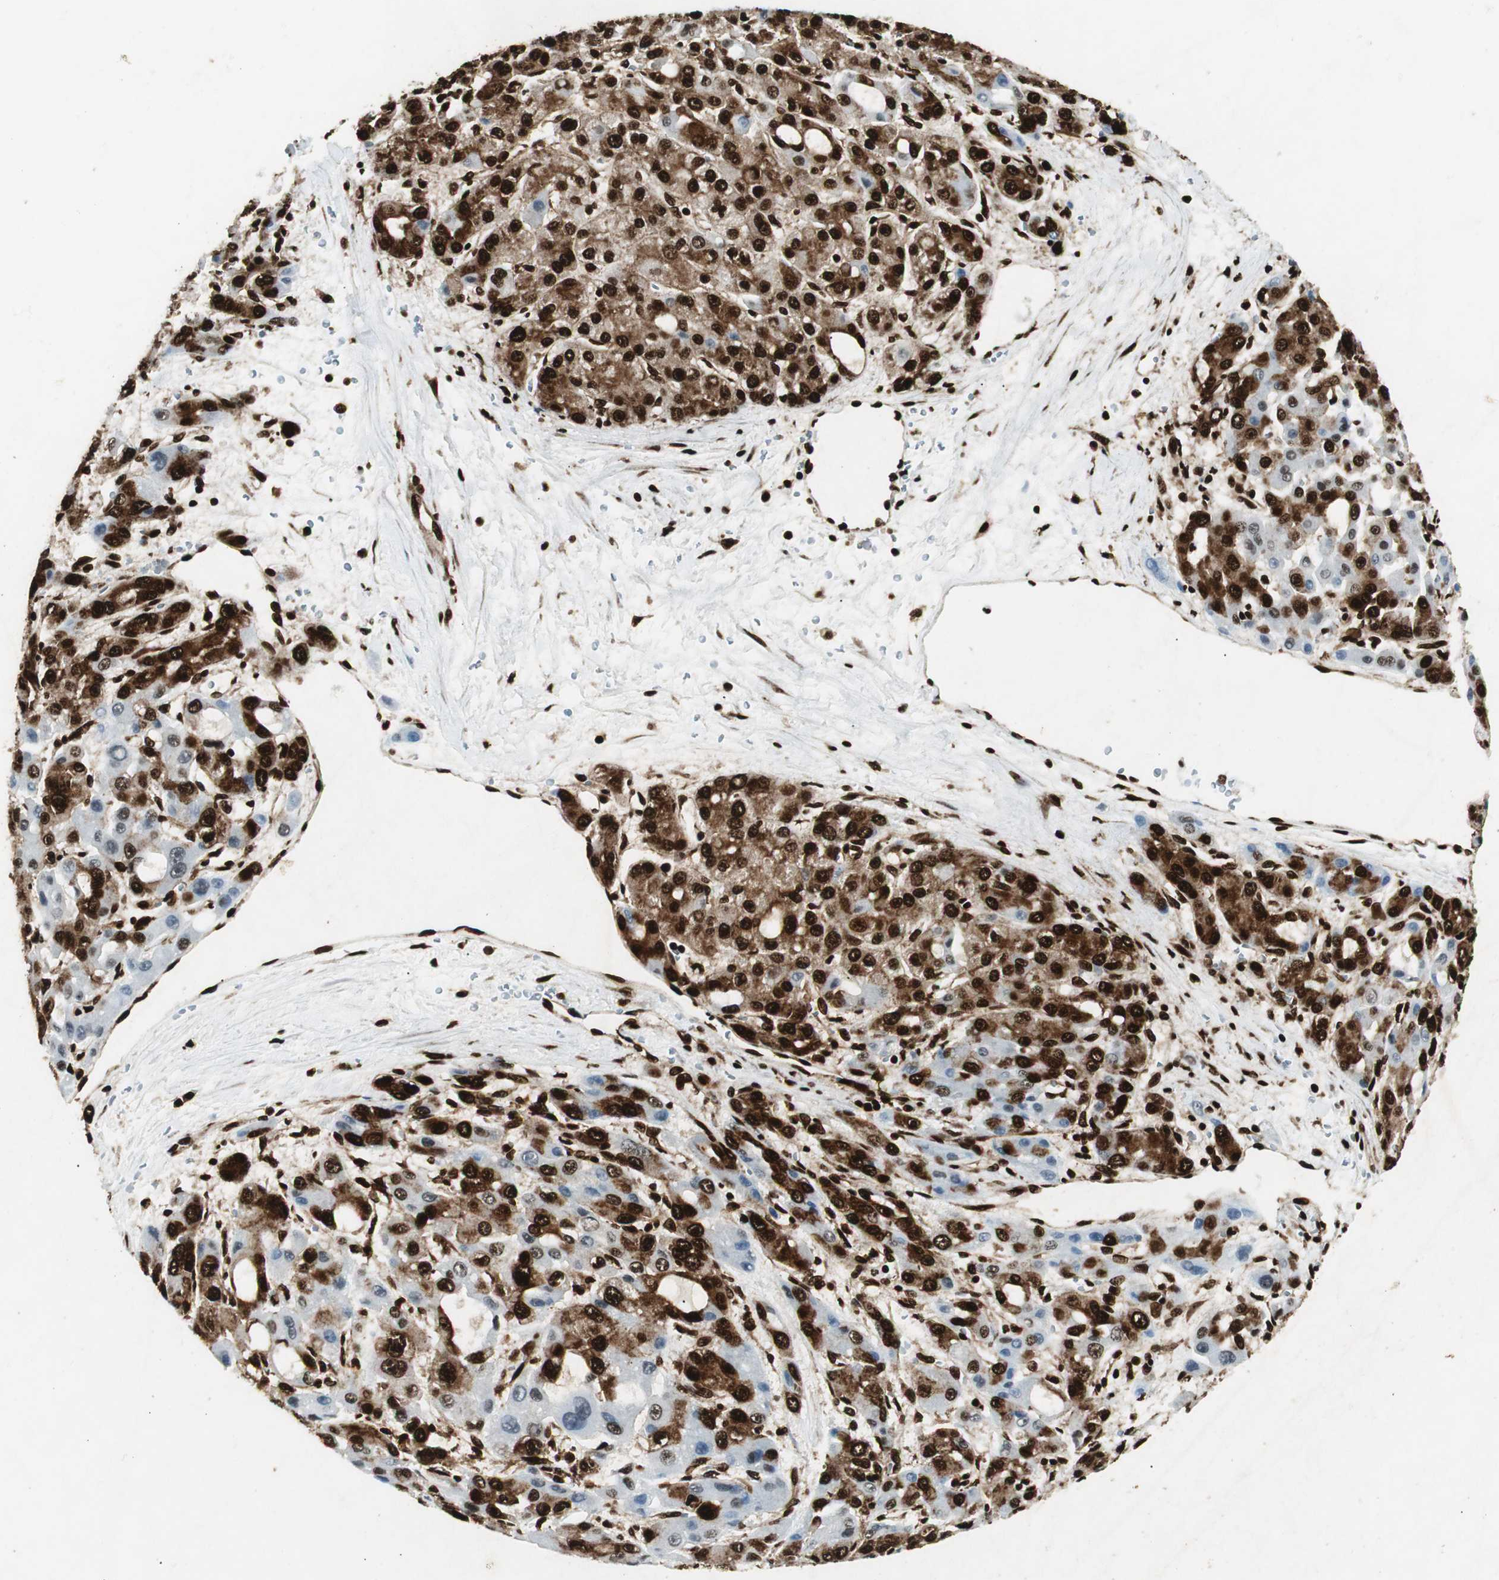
{"staining": {"intensity": "strong", "quantity": ">75%", "location": "cytoplasmic/membranous,nuclear"}, "tissue": "liver cancer", "cell_type": "Tumor cells", "image_type": "cancer", "snomed": [{"axis": "morphology", "description": "Carcinoma, Hepatocellular, NOS"}, {"axis": "topography", "description": "Liver"}], "caption": "Liver cancer stained with DAB immunohistochemistry (IHC) displays high levels of strong cytoplasmic/membranous and nuclear positivity in about >75% of tumor cells. (Brightfield microscopy of DAB IHC at high magnification).", "gene": "EWSR1", "patient": {"sex": "male", "age": 55}}